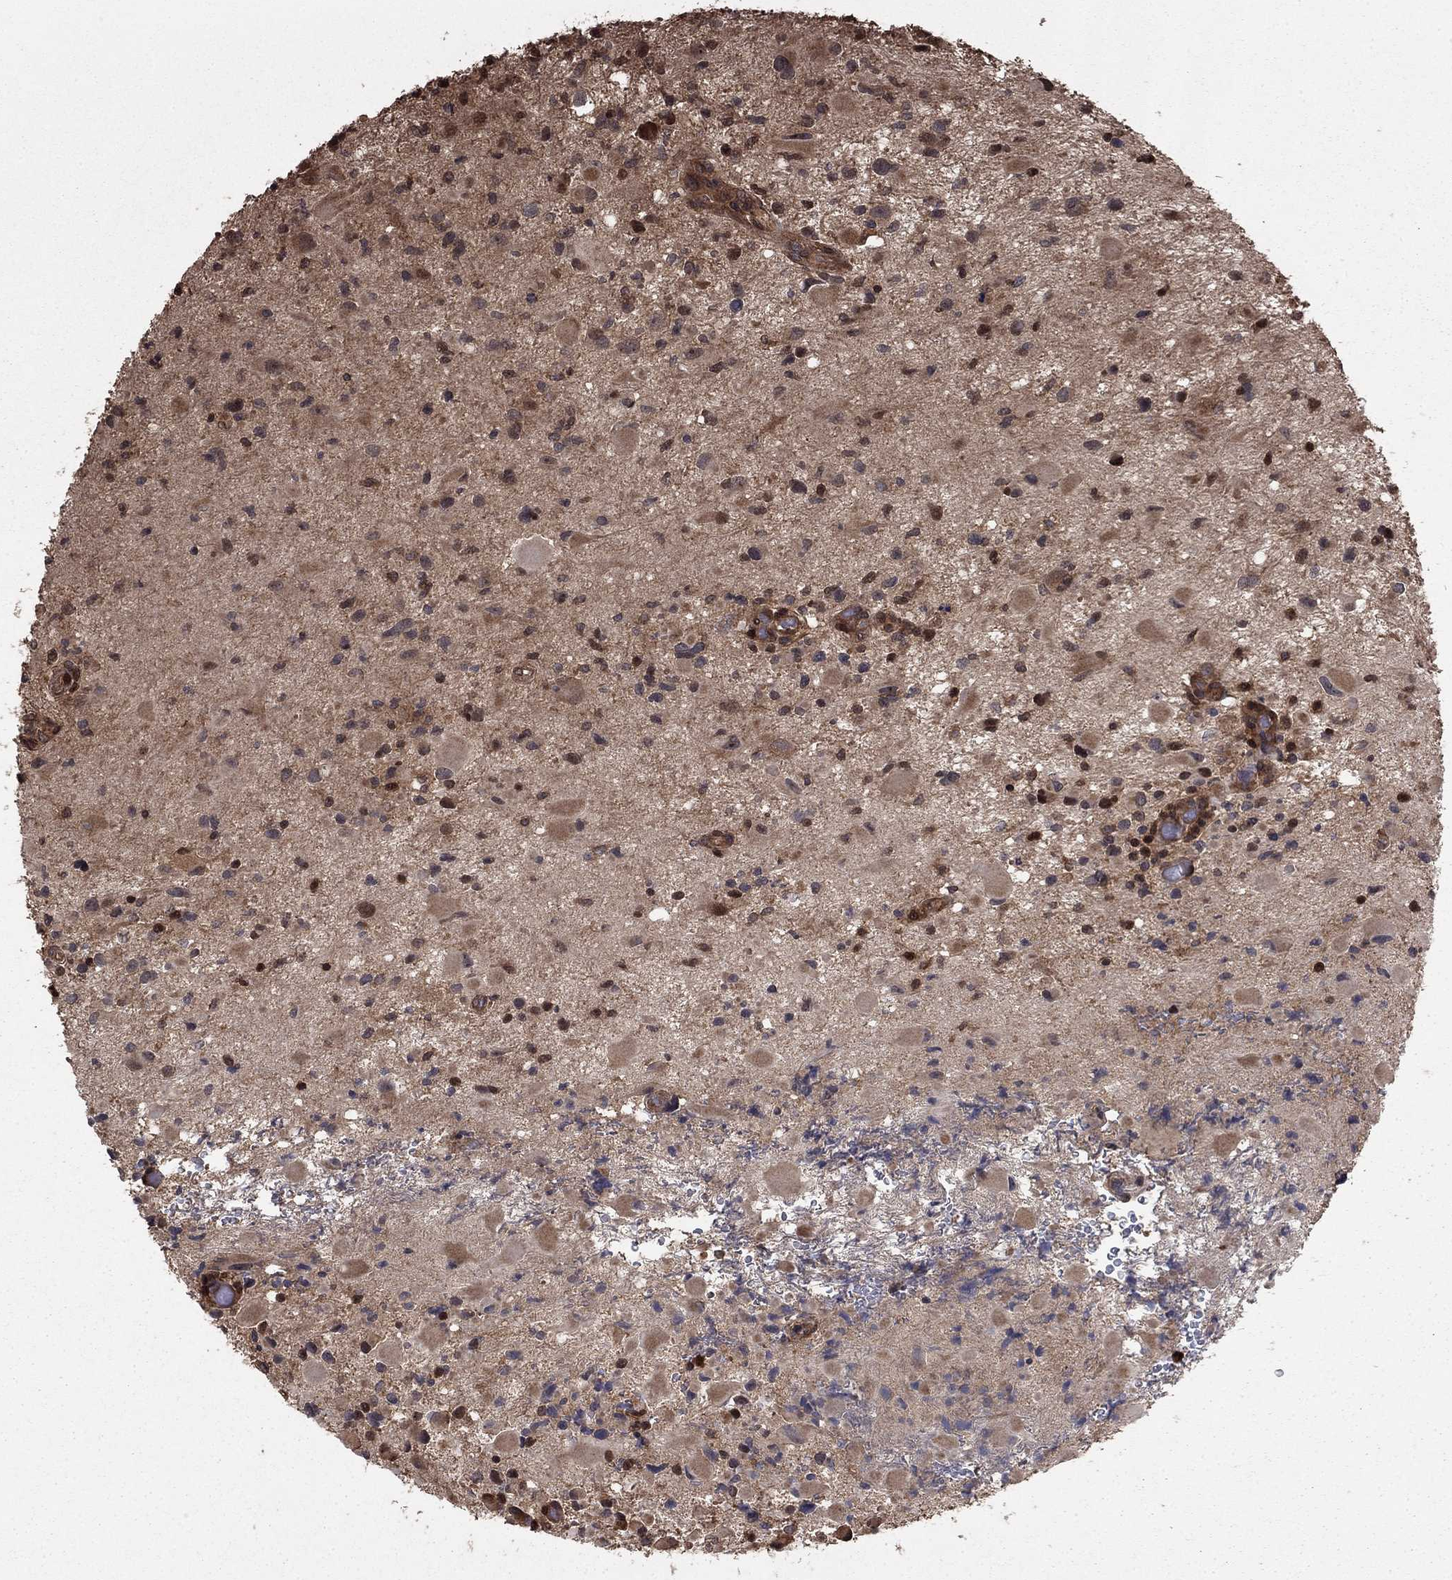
{"staining": {"intensity": "weak", "quantity": "<25%", "location": "cytoplasmic/membranous"}, "tissue": "glioma", "cell_type": "Tumor cells", "image_type": "cancer", "snomed": [{"axis": "morphology", "description": "Glioma, malignant, Low grade"}, {"axis": "topography", "description": "Brain"}], "caption": "There is no significant staining in tumor cells of glioma.", "gene": "GYG1", "patient": {"sex": "female", "age": 32}}